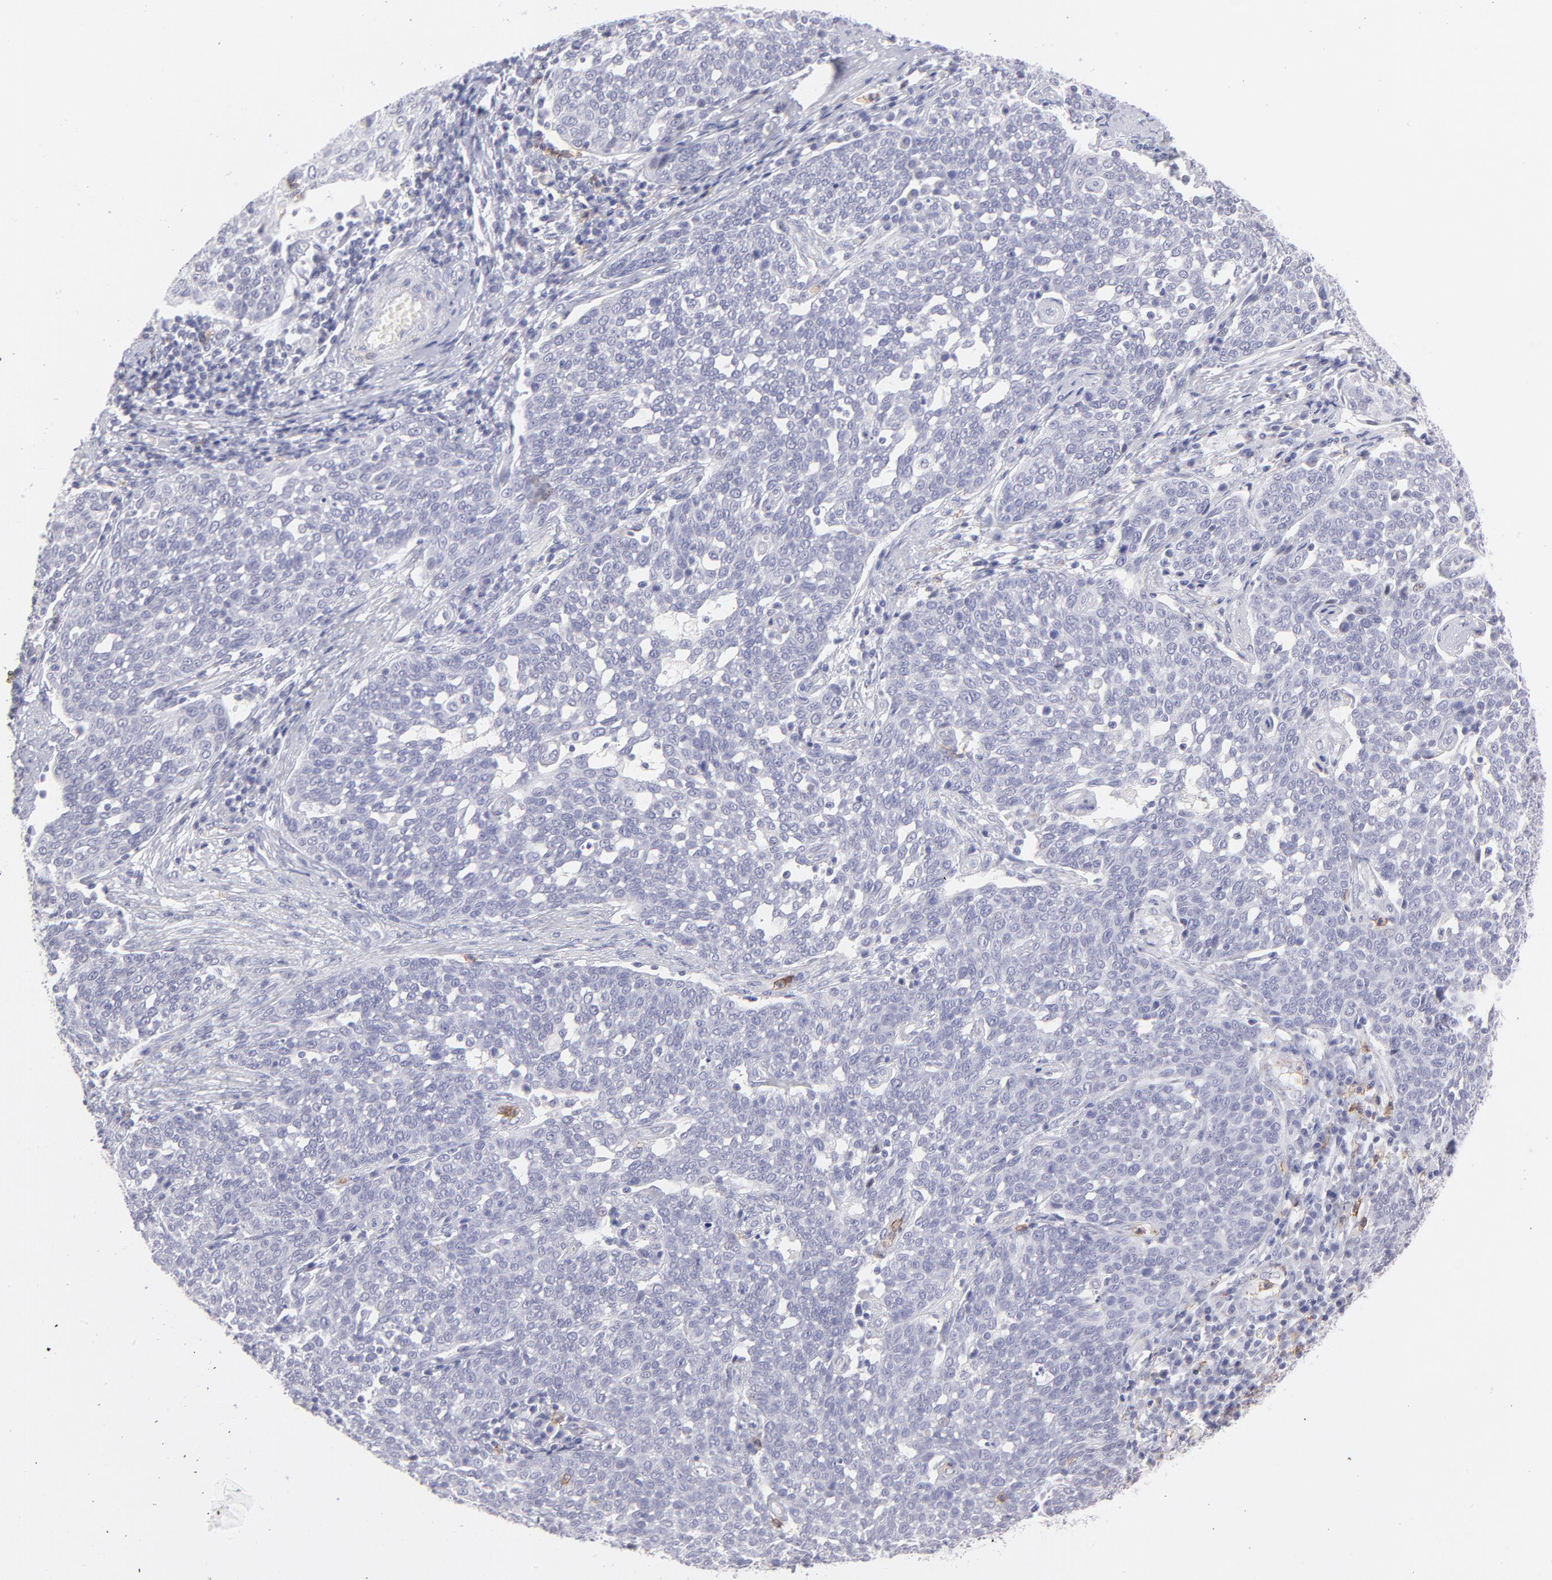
{"staining": {"intensity": "negative", "quantity": "none", "location": "none"}, "tissue": "cervical cancer", "cell_type": "Tumor cells", "image_type": "cancer", "snomed": [{"axis": "morphology", "description": "Squamous cell carcinoma, NOS"}, {"axis": "topography", "description": "Cervix"}], "caption": "Immunohistochemistry of cervical cancer shows no expression in tumor cells.", "gene": "LTB4R", "patient": {"sex": "female", "age": 34}}